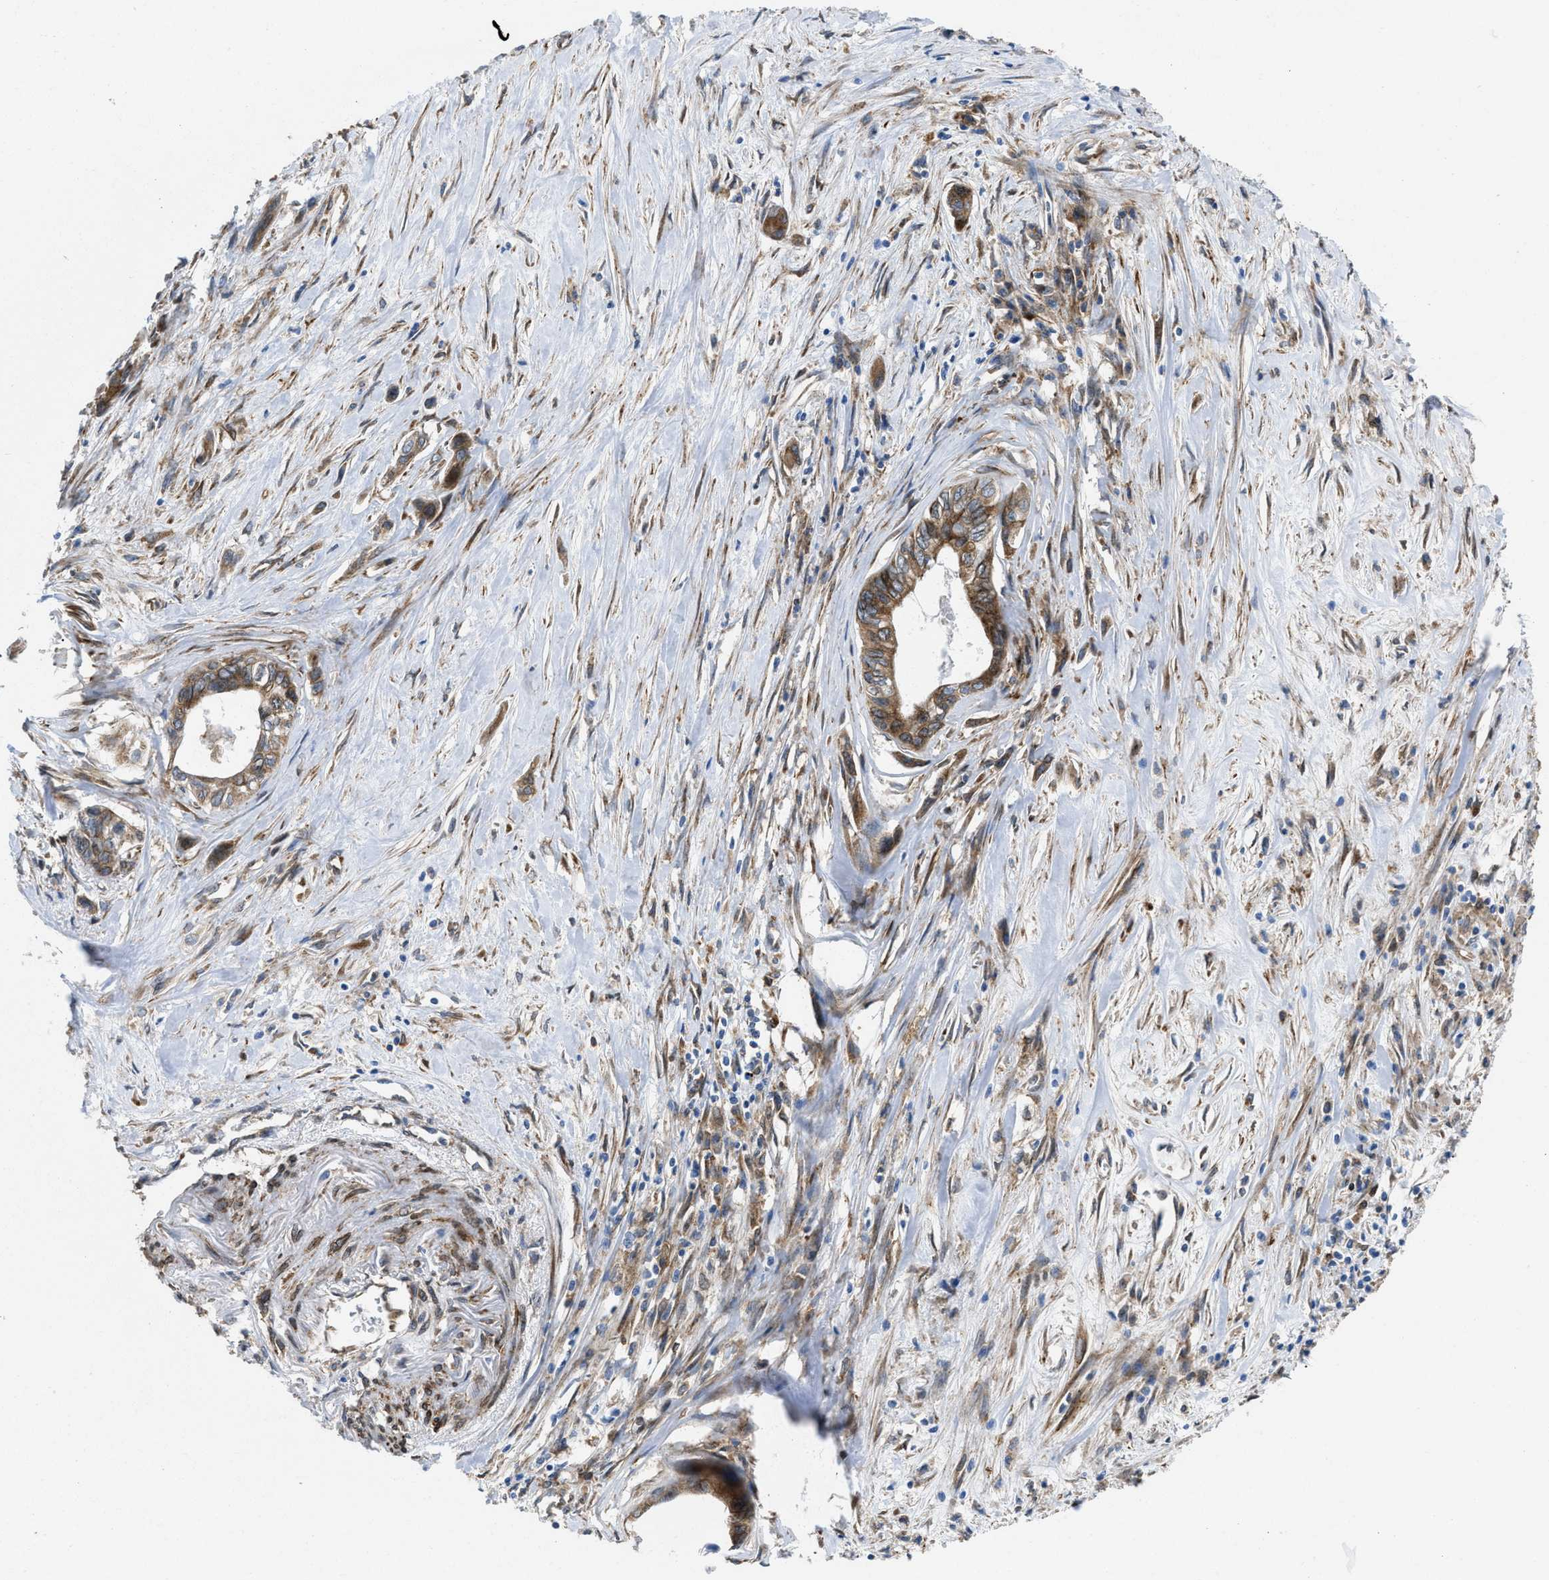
{"staining": {"intensity": "strong", "quantity": ">75%", "location": "cytoplasmic/membranous"}, "tissue": "pancreatic cancer", "cell_type": "Tumor cells", "image_type": "cancer", "snomed": [{"axis": "morphology", "description": "Adenocarcinoma, NOS"}, {"axis": "topography", "description": "Pancreas"}], "caption": "Adenocarcinoma (pancreatic) stained with DAB (3,3'-diaminobenzidine) immunohistochemistry shows high levels of strong cytoplasmic/membranous staining in about >75% of tumor cells.", "gene": "ERLIN2", "patient": {"sex": "male", "age": 73}}